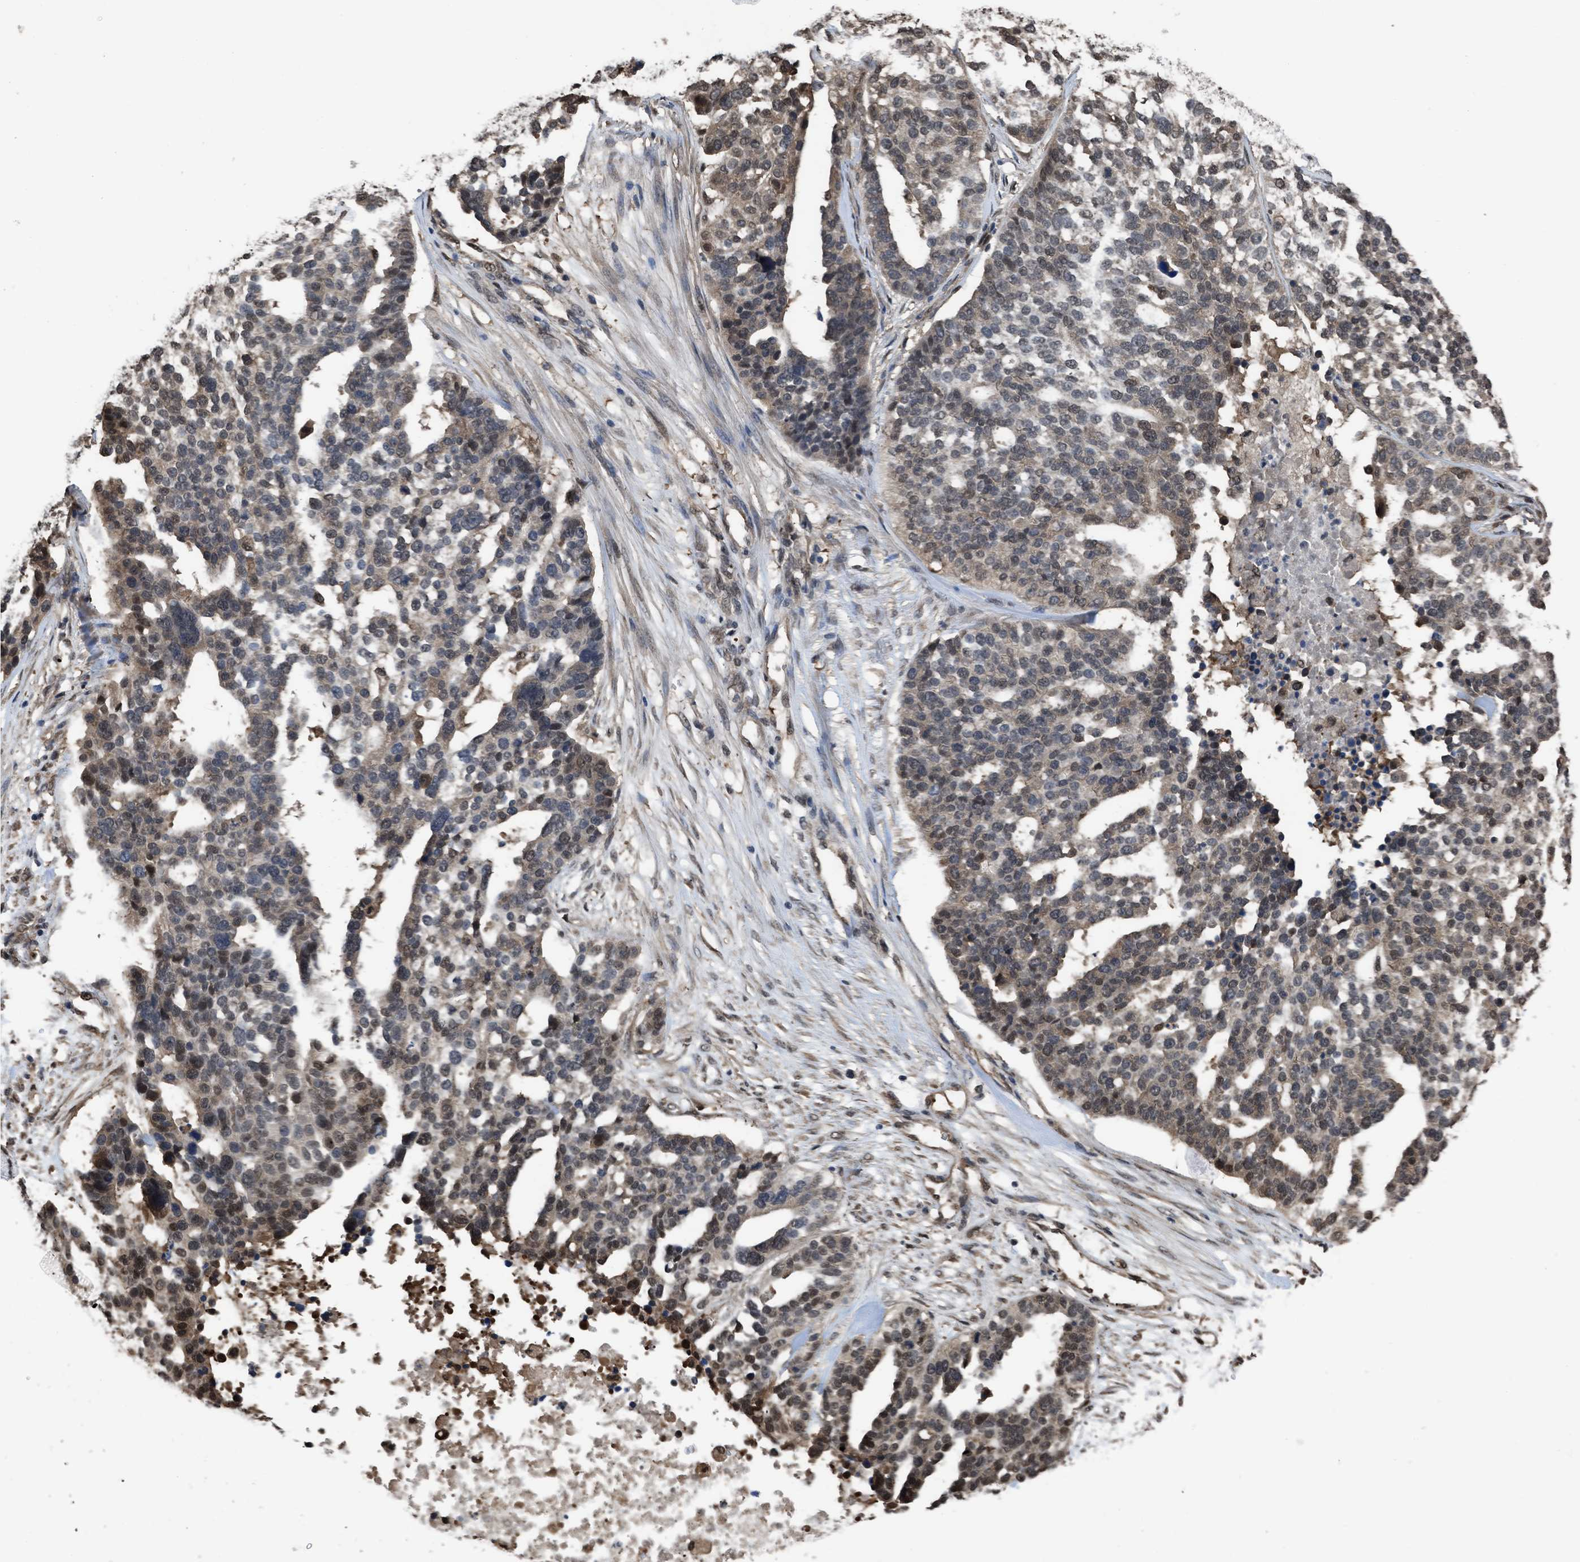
{"staining": {"intensity": "moderate", "quantity": "<25%", "location": "cytoplasmic/membranous,nuclear"}, "tissue": "ovarian cancer", "cell_type": "Tumor cells", "image_type": "cancer", "snomed": [{"axis": "morphology", "description": "Cystadenocarcinoma, serous, NOS"}, {"axis": "topography", "description": "Ovary"}], "caption": "Ovarian cancer (serous cystadenocarcinoma) stained with a protein marker displays moderate staining in tumor cells.", "gene": "YWHAG", "patient": {"sex": "female", "age": 59}}